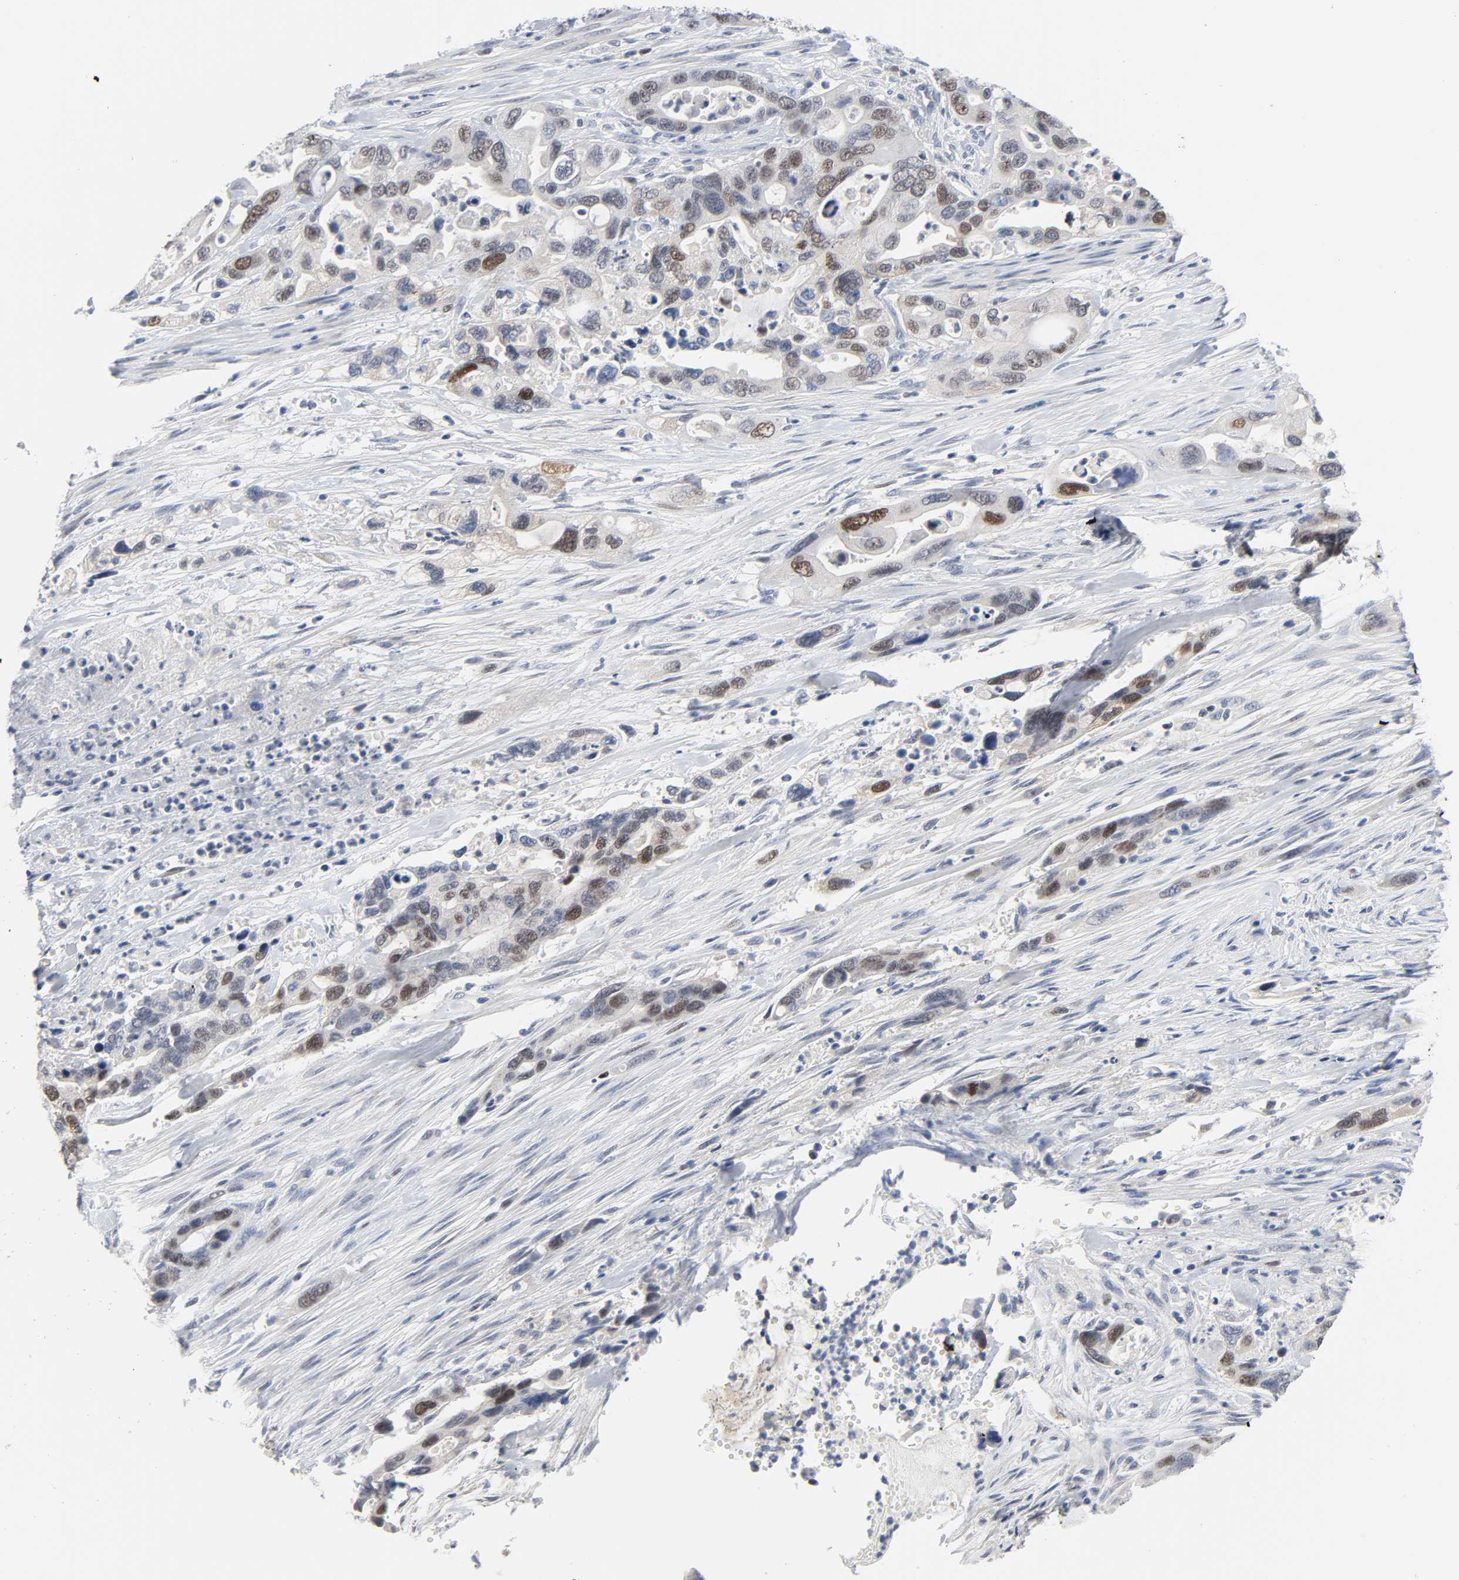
{"staining": {"intensity": "moderate", "quantity": "25%-75%", "location": "nuclear"}, "tissue": "pancreatic cancer", "cell_type": "Tumor cells", "image_type": "cancer", "snomed": [{"axis": "morphology", "description": "Adenocarcinoma, NOS"}, {"axis": "topography", "description": "Pancreas"}], "caption": "Pancreatic adenocarcinoma stained with a brown dye displays moderate nuclear positive expression in approximately 25%-75% of tumor cells.", "gene": "WEE1", "patient": {"sex": "female", "age": 71}}